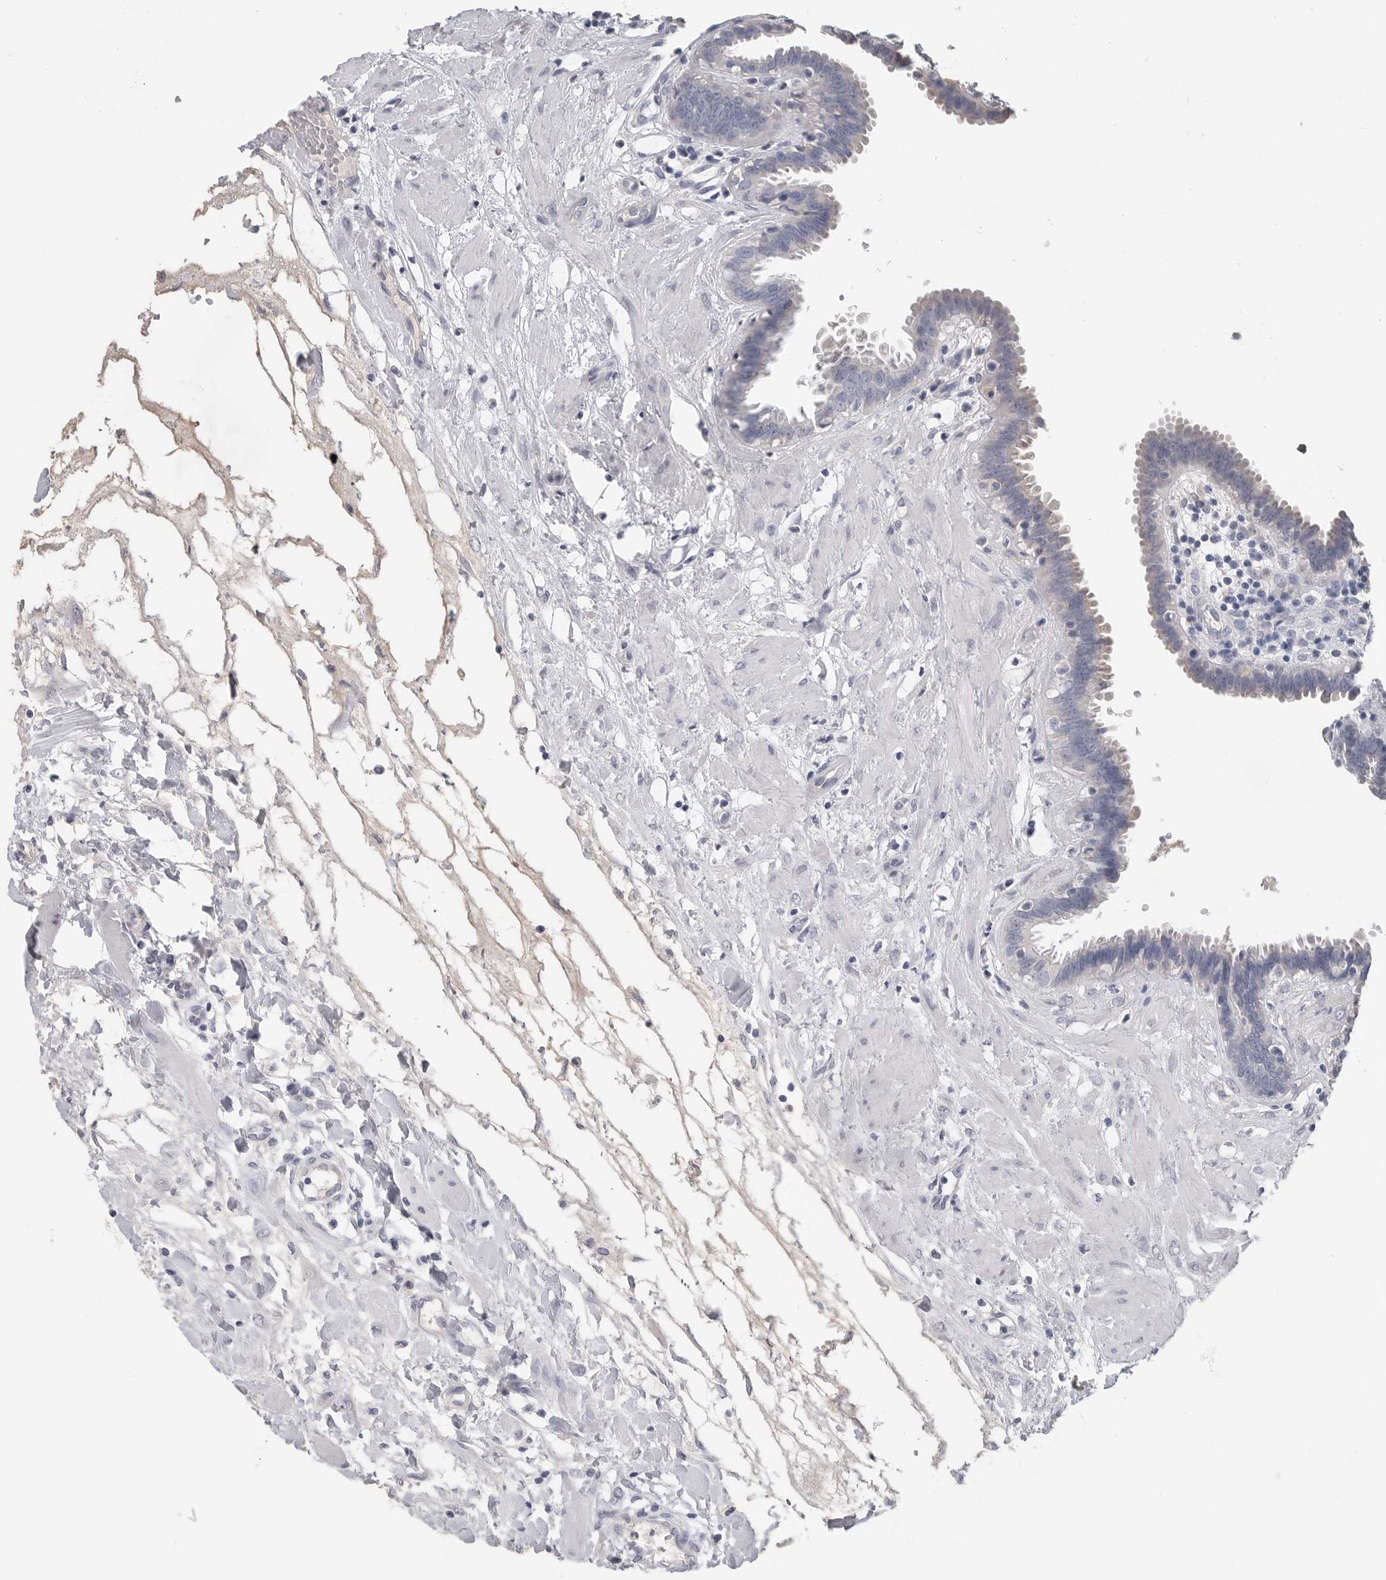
{"staining": {"intensity": "negative", "quantity": "none", "location": "none"}, "tissue": "fallopian tube", "cell_type": "Glandular cells", "image_type": "normal", "snomed": [{"axis": "morphology", "description": "Normal tissue, NOS"}, {"axis": "topography", "description": "Fallopian tube"}, {"axis": "topography", "description": "Placenta"}], "caption": "The histopathology image shows no staining of glandular cells in benign fallopian tube.", "gene": "FABP6", "patient": {"sex": "female", "age": 32}}